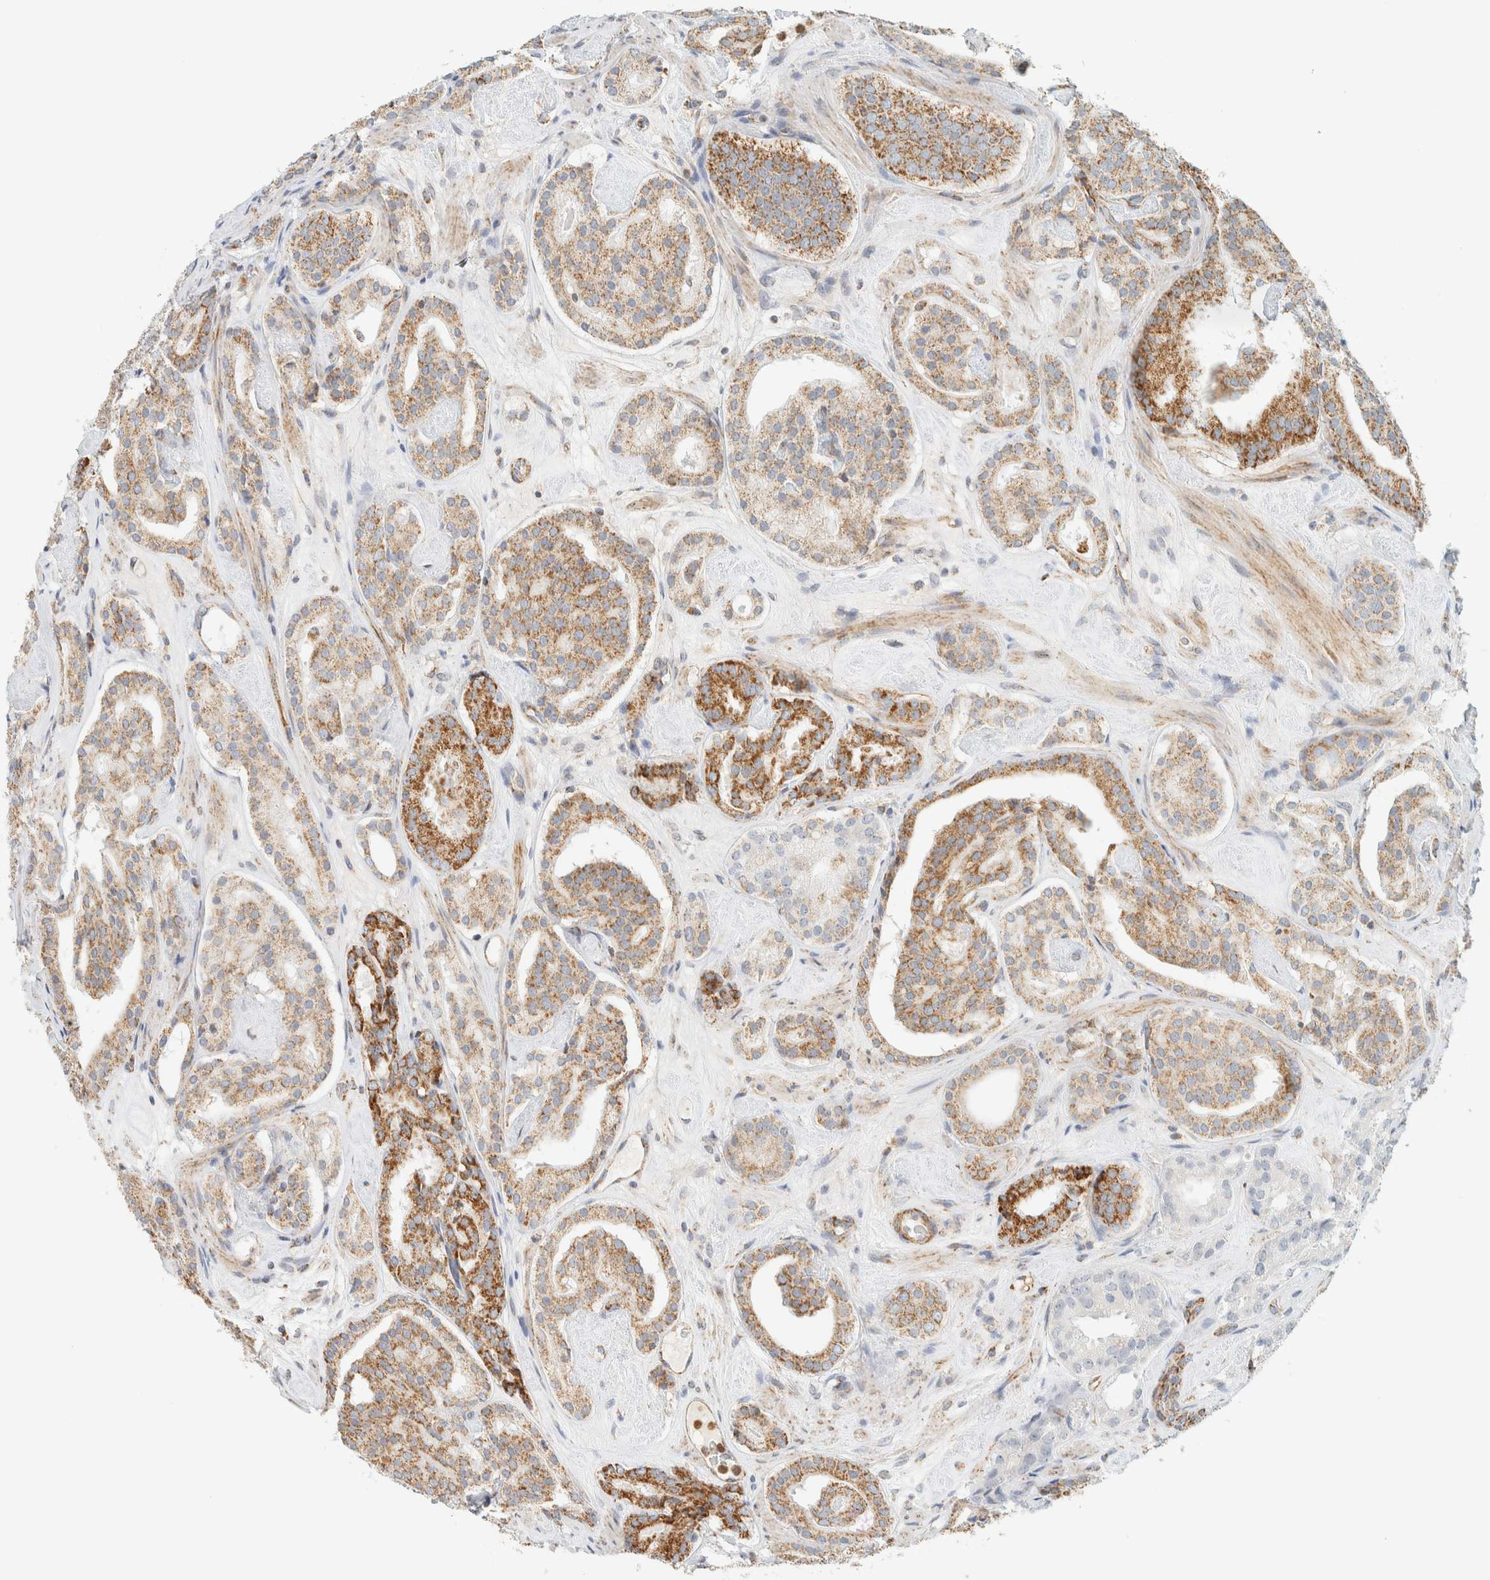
{"staining": {"intensity": "moderate", "quantity": ">75%", "location": "cytoplasmic/membranous"}, "tissue": "prostate cancer", "cell_type": "Tumor cells", "image_type": "cancer", "snomed": [{"axis": "morphology", "description": "Adenocarcinoma, Low grade"}, {"axis": "topography", "description": "Prostate"}], "caption": "IHC (DAB (3,3'-diaminobenzidine)) staining of human prostate cancer shows moderate cytoplasmic/membranous protein positivity in approximately >75% of tumor cells.", "gene": "KIFAP3", "patient": {"sex": "male", "age": 69}}